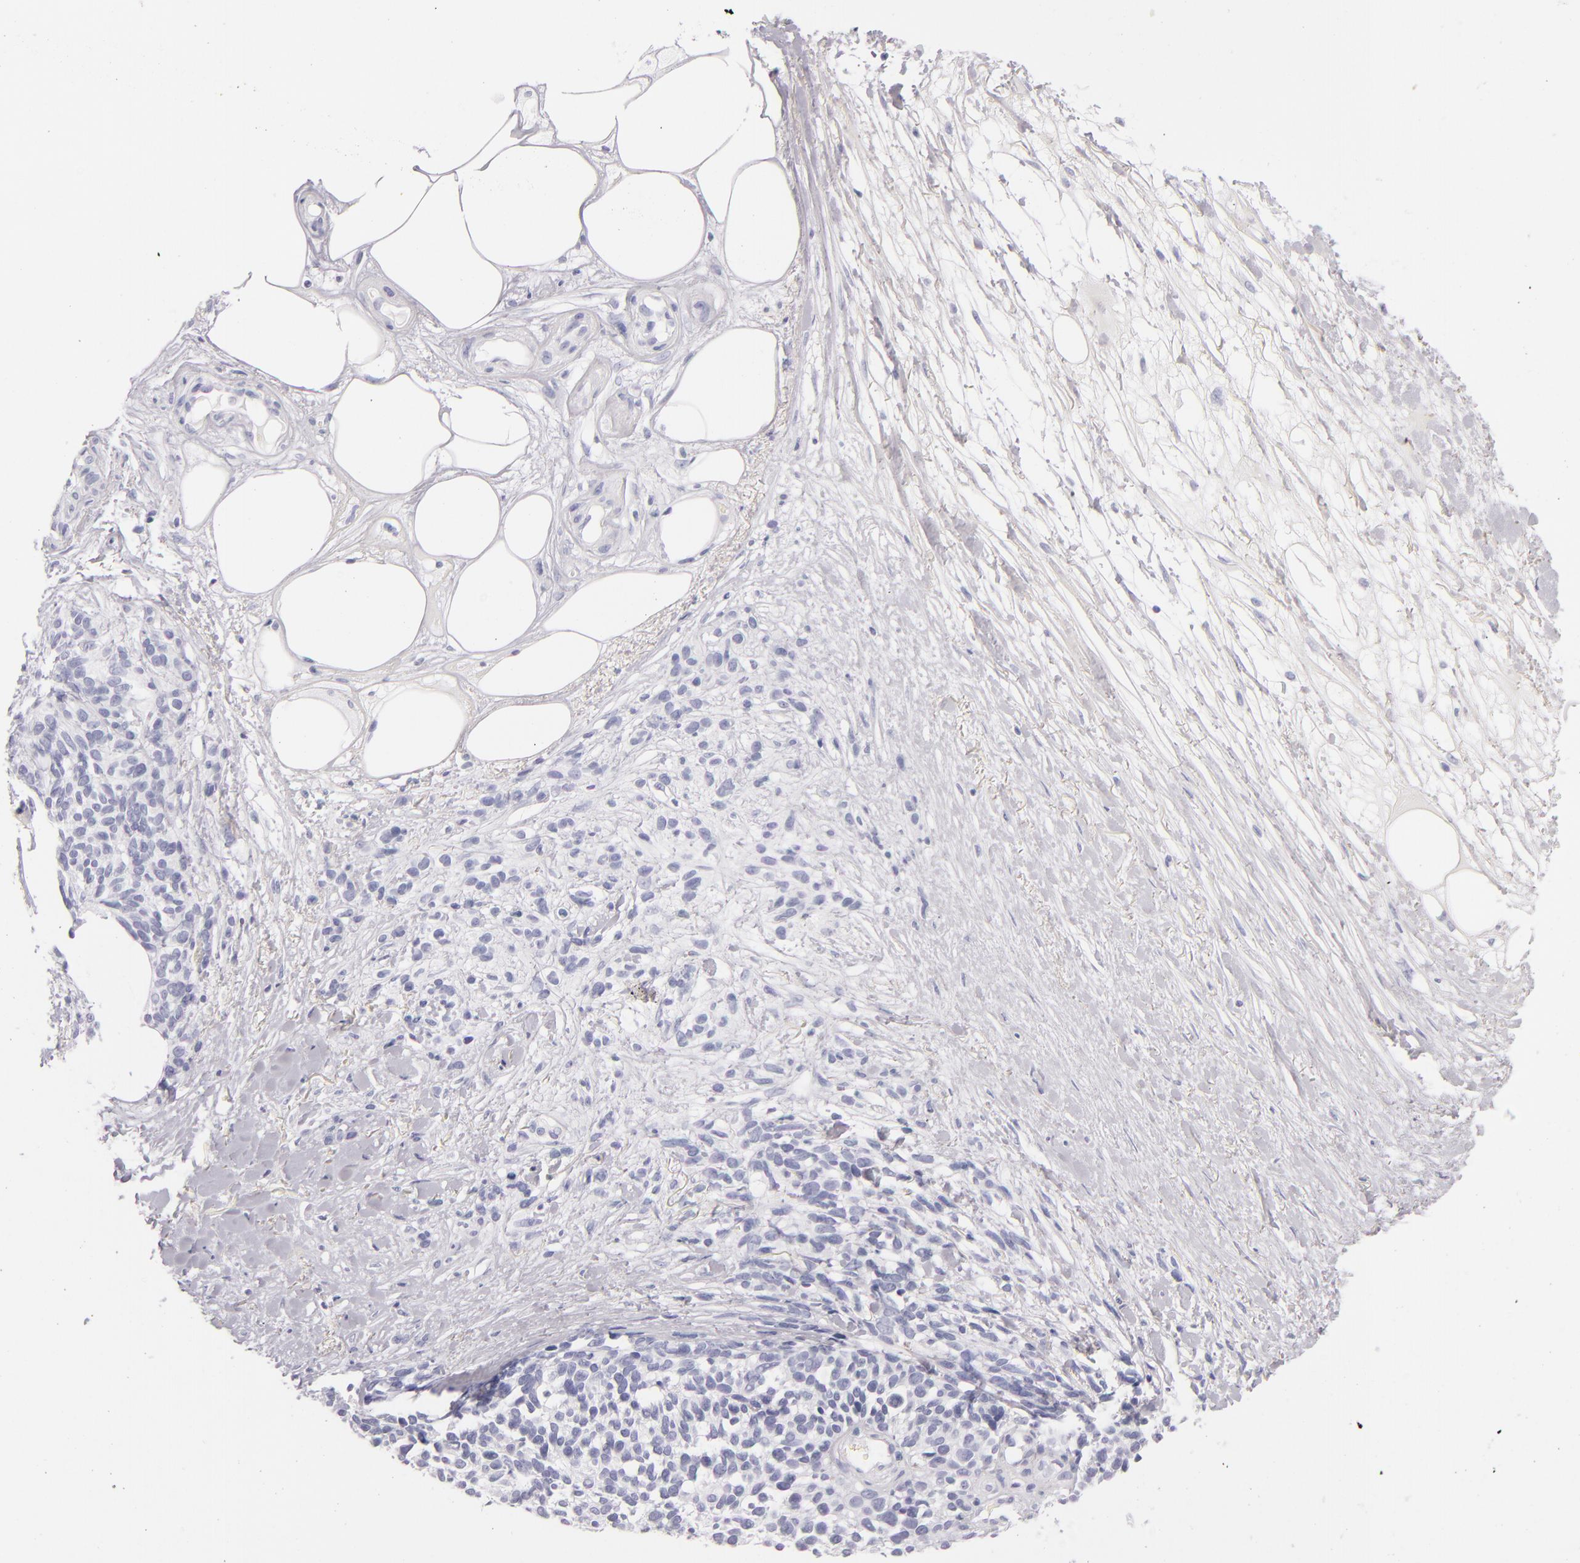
{"staining": {"intensity": "negative", "quantity": "none", "location": "none"}, "tissue": "melanoma", "cell_type": "Tumor cells", "image_type": "cancer", "snomed": [{"axis": "morphology", "description": "Malignant melanoma, NOS"}, {"axis": "topography", "description": "Skin"}], "caption": "Immunohistochemical staining of malignant melanoma exhibits no significant staining in tumor cells.", "gene": "FABP1", "patient": {"sex": "female", "age": 85}}